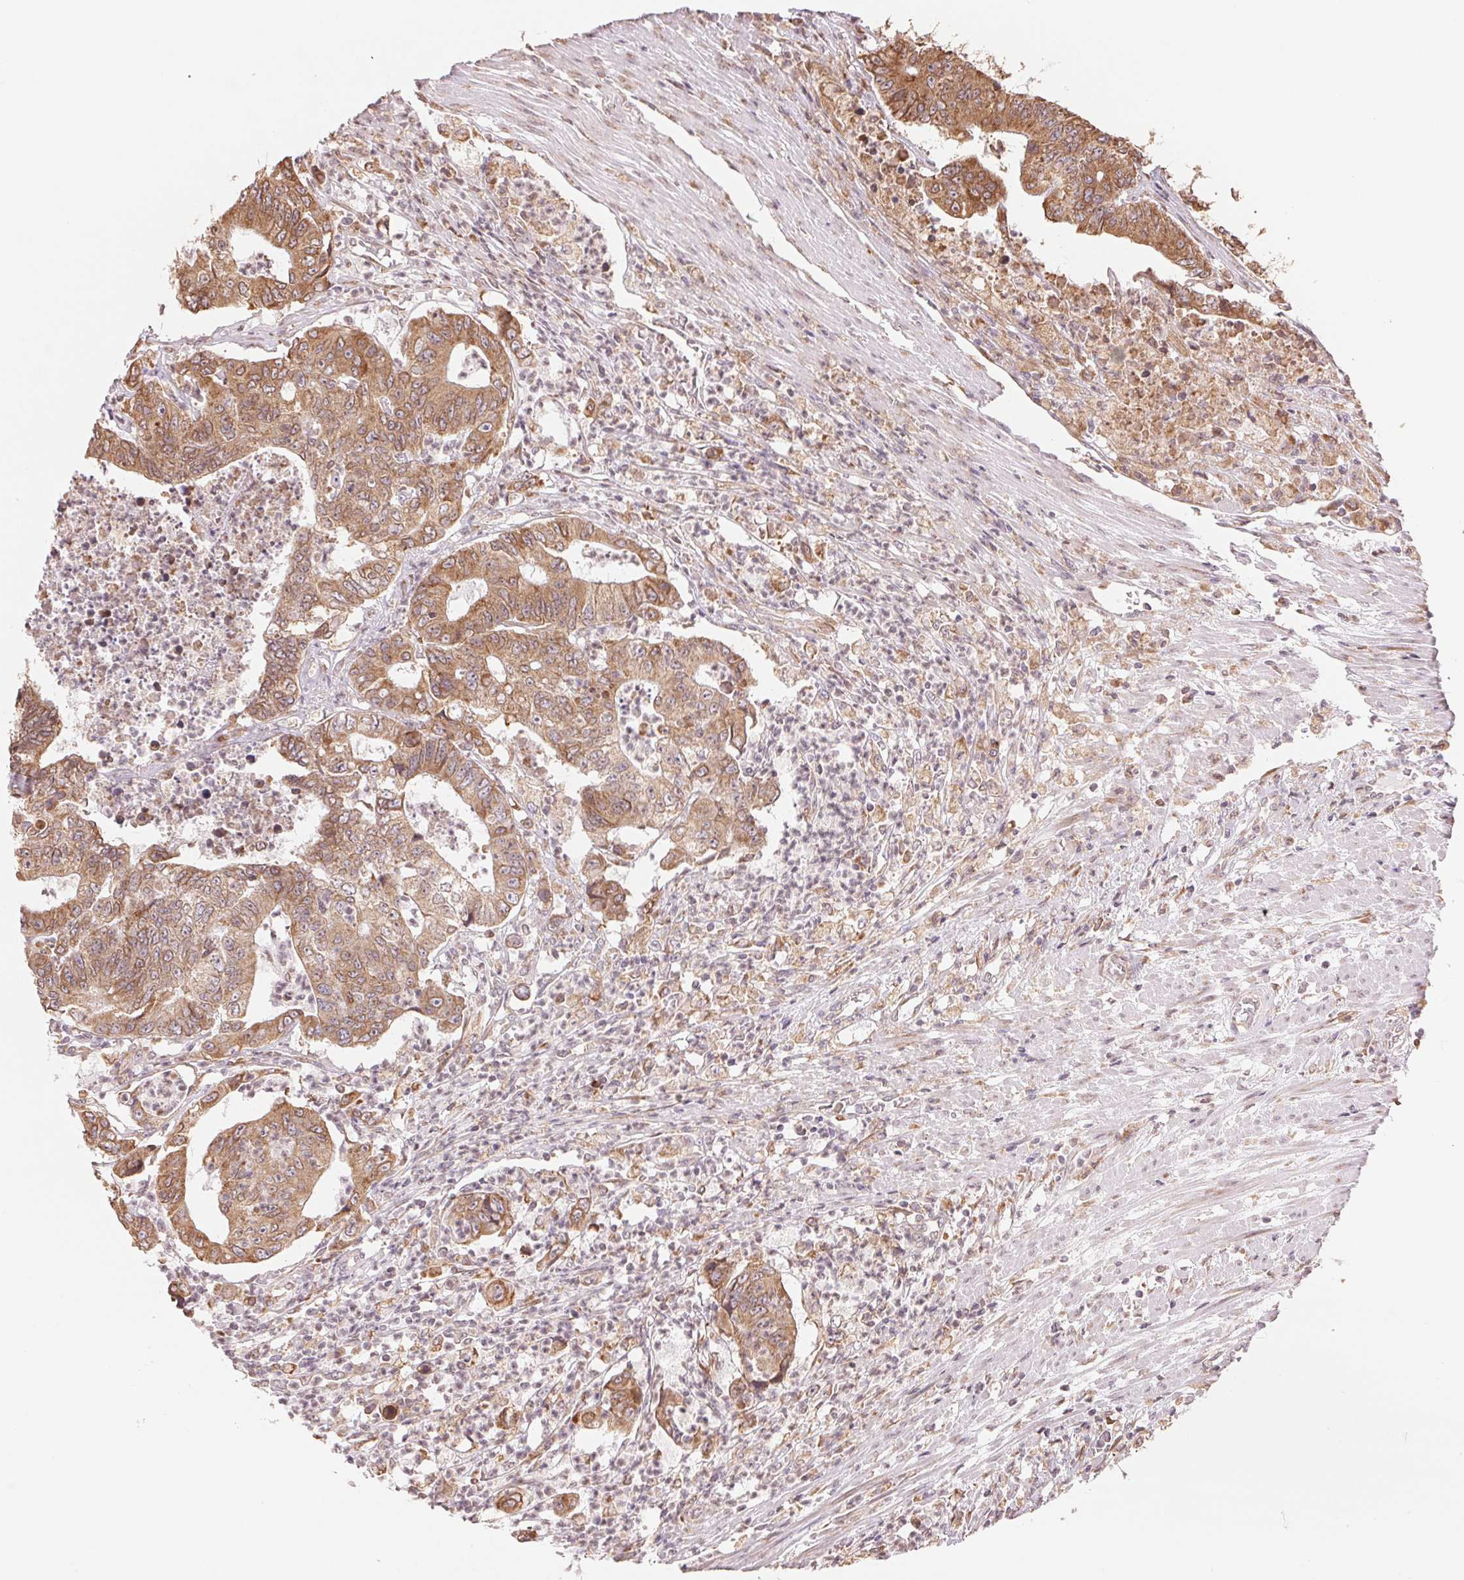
{"staining": {"intensity": "moderate", "quantity": ">75%", "location": "cytoplasmic/membranous"}, "tissue": "colorectal cancer", "cell_type": "Tumor cells", "image_type": "cancer", "snomed": [{"axis": "morphology", "description": "Adenocarcinoma, NOS"}, {"axis": "topography", "description": "Colon"}], "caption": "The image shows staining of adenocarcinoma (colorectal), revealing moderate cytoplasmic/membranous protein expression (brown color) within tumor cells.", "gene": "RPN1", "patient": {"sex": "female", "age": 48}}